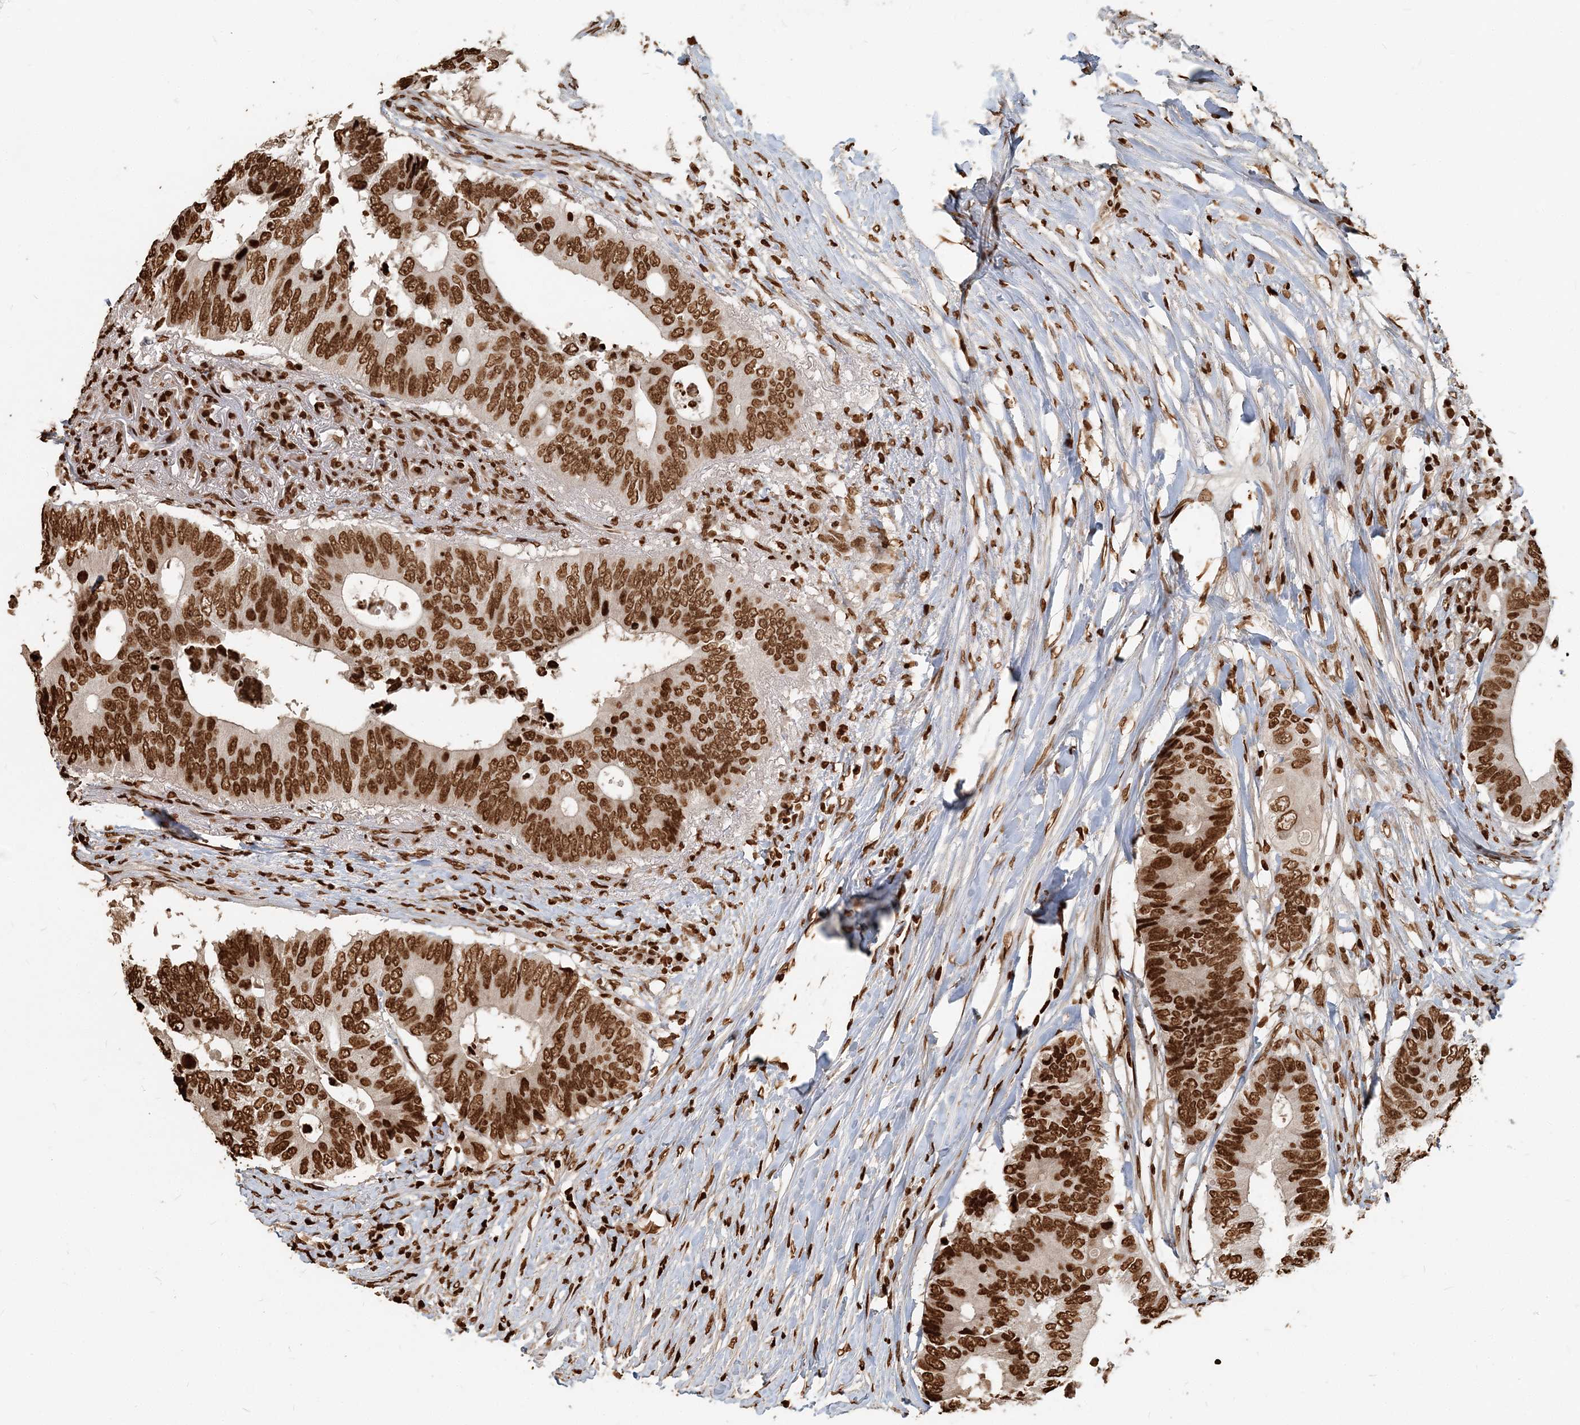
{"staining": {"intensity": "strong", "quantity": ">75%", "location": "nuclear"}, "tissue": "colorectal cancer", "cell_type": "Tumor cells", "image_type": "cancer", "snomed": [{"axis": "morphology", "description": "Adenocarcinoma, NOS"}, {"axis": "topography", "description": "Colon"}], "caption": "Immunohistochemical staining of colorectal cancer (adenocarcinoma) displays high levels of strong nuclear protein staining in approximately >75% of tumor cells.", "gene": "H3-3B", "patient": {"sex": "male", "age": 71}}